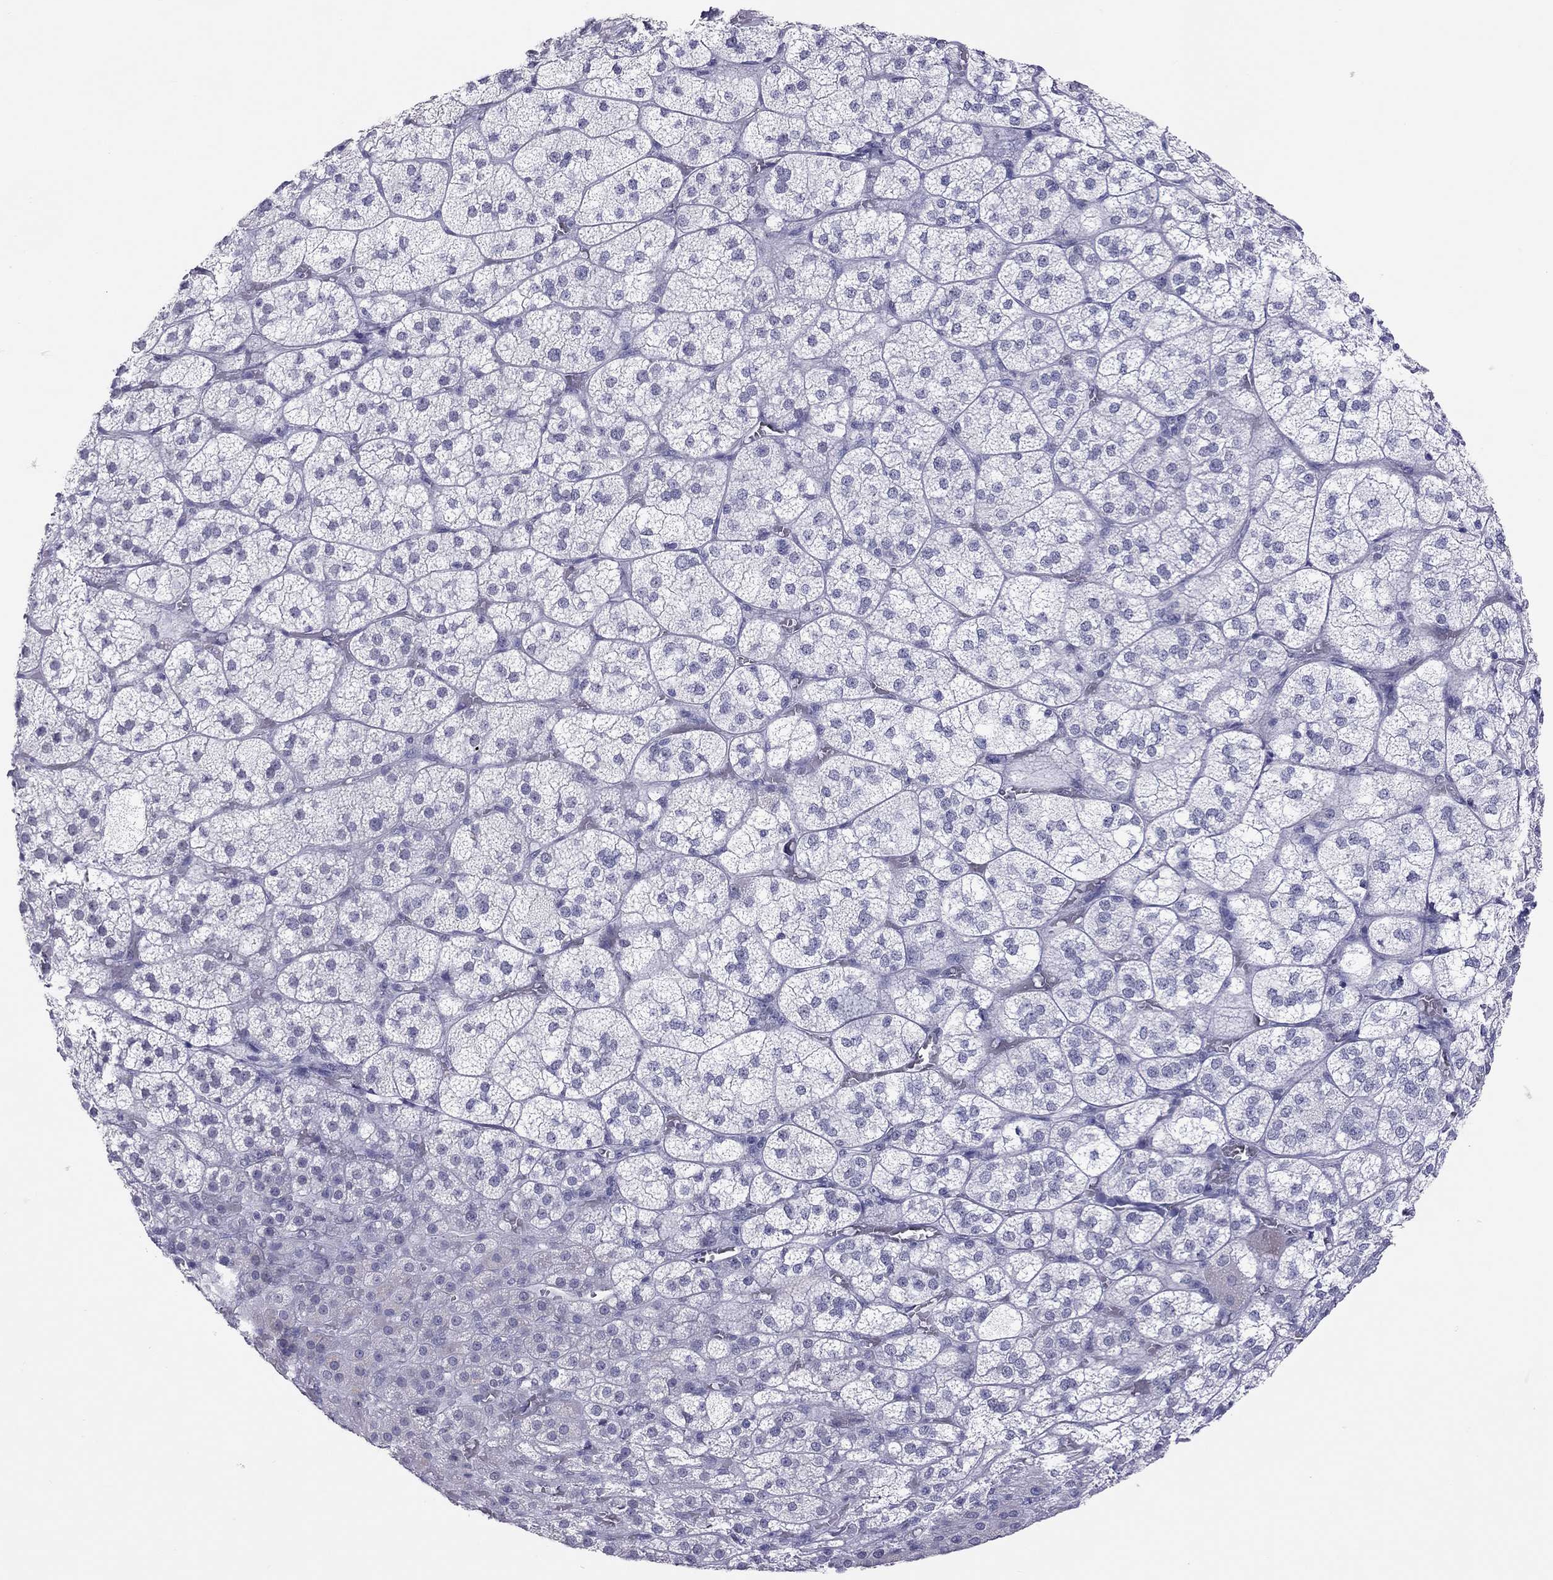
{"staining": {"intensity": "negative", "quantity": "none", "location": "none"}, "tissue": "adrenal gland", "cell_type": "Glandular cells", "image_type": "normal", "snomed": [{"axis": "morphology", "description": "Normal tissue, NOS"}, {"axis": "topography", "description": "Adrenal gland"}], "caption": "IHC of unremarkable human adrenal gland exhibits no expression in glandular cells. Nuclei are stained in blue.", "gene": "JHY", "patient": {"sex": "female", "age": 60}}